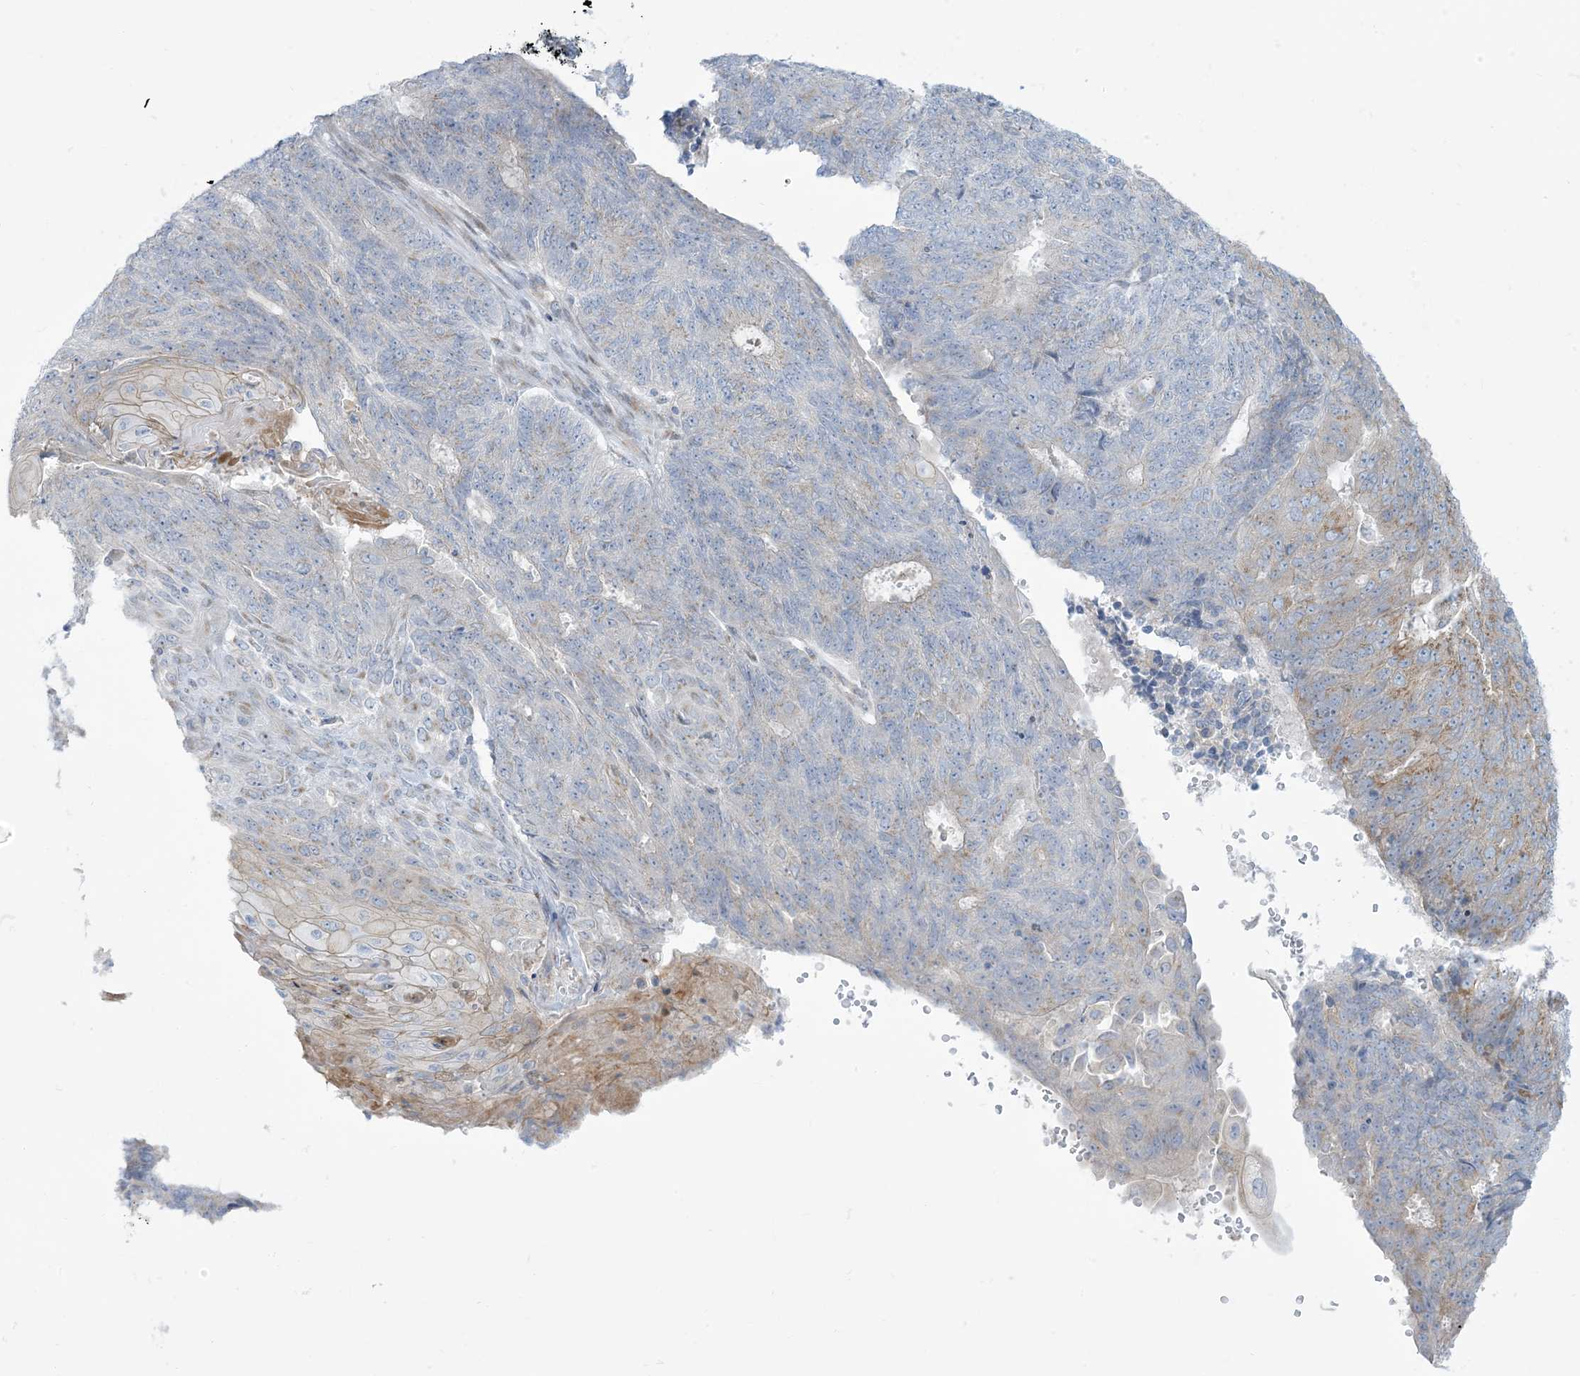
{"staining": {"intensity": "moderate", "quantity": "25%-75%", "location": "cytoplasmic/membranous"}, "tissue": "endometrial cancer", "cell_type": "Tumor cells", "image_type": "cancer", "snomed": [{"axis": "morphology", "description": "Adenocarcinoma, NOS"}, {"axis": "topography", "description": "Endometrium"}], "caption": "Endometrial adenocarcinoma tissue shows moderate cytoplasmic/membranous positivity in approximately 25%-75% of tumor cells", "gene": "AFTPH", "patient": {"sex": "female", "age": 32}}